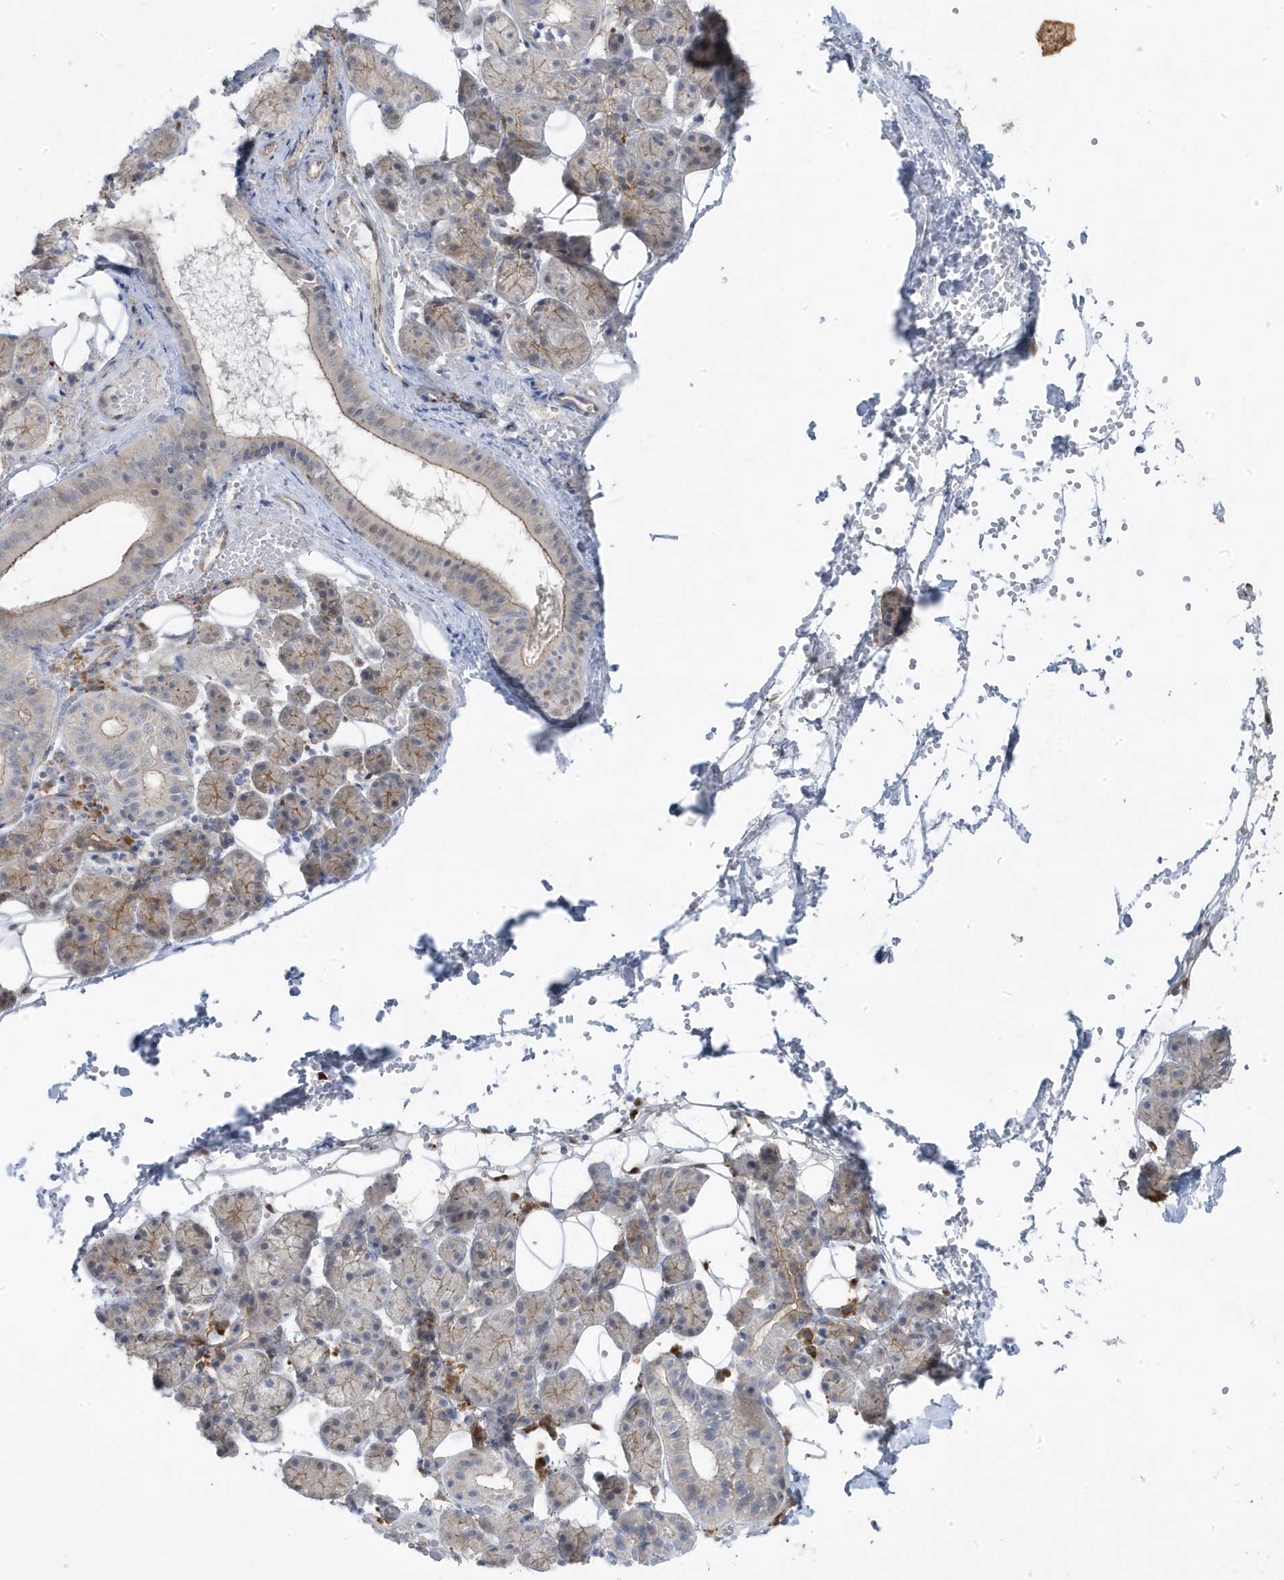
{"staining": {"intensity": "weak", "quantity": "<25%", "location": "cytoplasmic/membranous"}, "tissue": "salivary gland", "cell_type": "Glandular cells", "image_type": "normal", "snomed": [{"axis": "morphology", "description": "Normal tissue, NOS"}, {"axis": "topography", "description": "Salivary gland"}], "caption": "Immunohistochemical staining of normal human salivary gland demonstrates no significant positivity in glandular cells. (DAB immunohistochemistry, high magnification).", "gene": "ZNF654", "patient": {"sex": "female", "age": 33}}